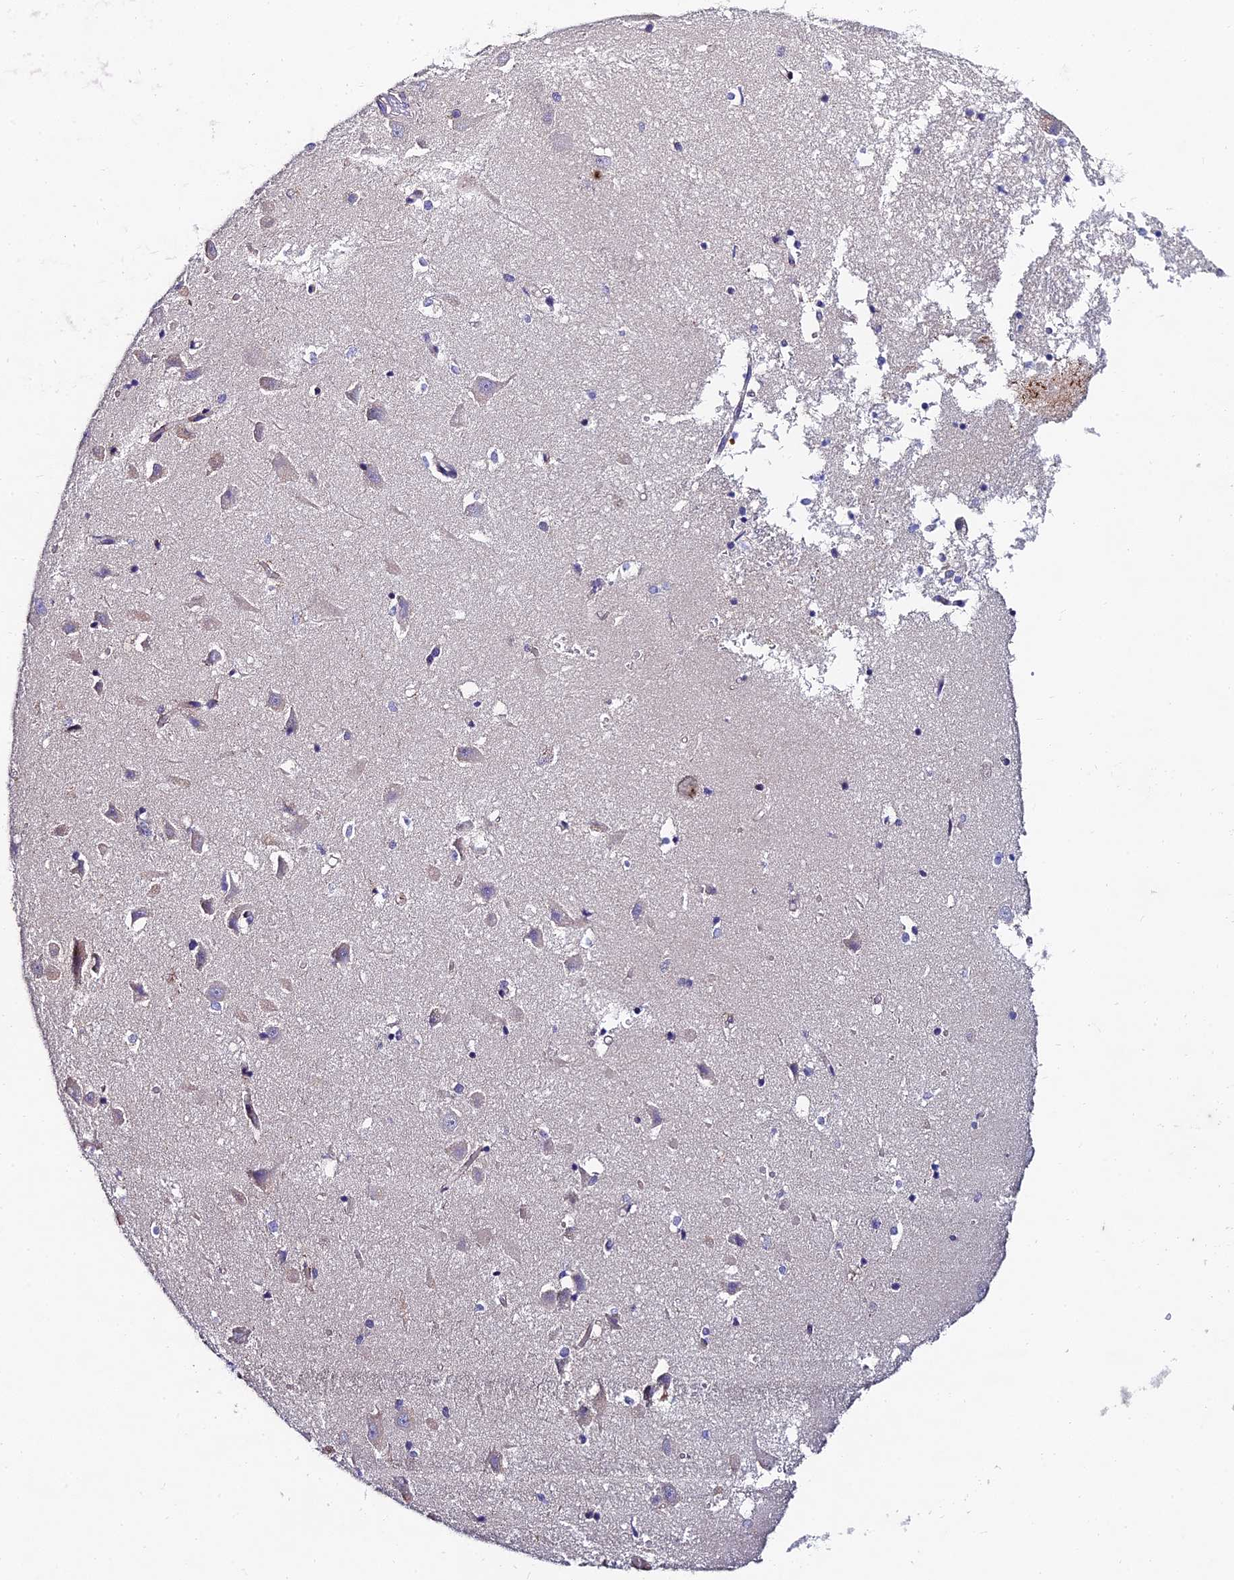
{"staining": {"intensity": "negative", "quantity": "none", "location": "none"}, "tissue": "hippocampus", "cell_type": "Glial cells", "image_type": "normal", "snomed": [{"axis": "morphology", "description": "Normal tissue, NOS"}, {"axis": "topography", "description": "Hippocampus"}], "caption": "A micrograph of hippocampus stained for a protein displays no brown staining in glial cells.", "gene": "TRIM24", "patient": {"sex": "male", "age": 70}}